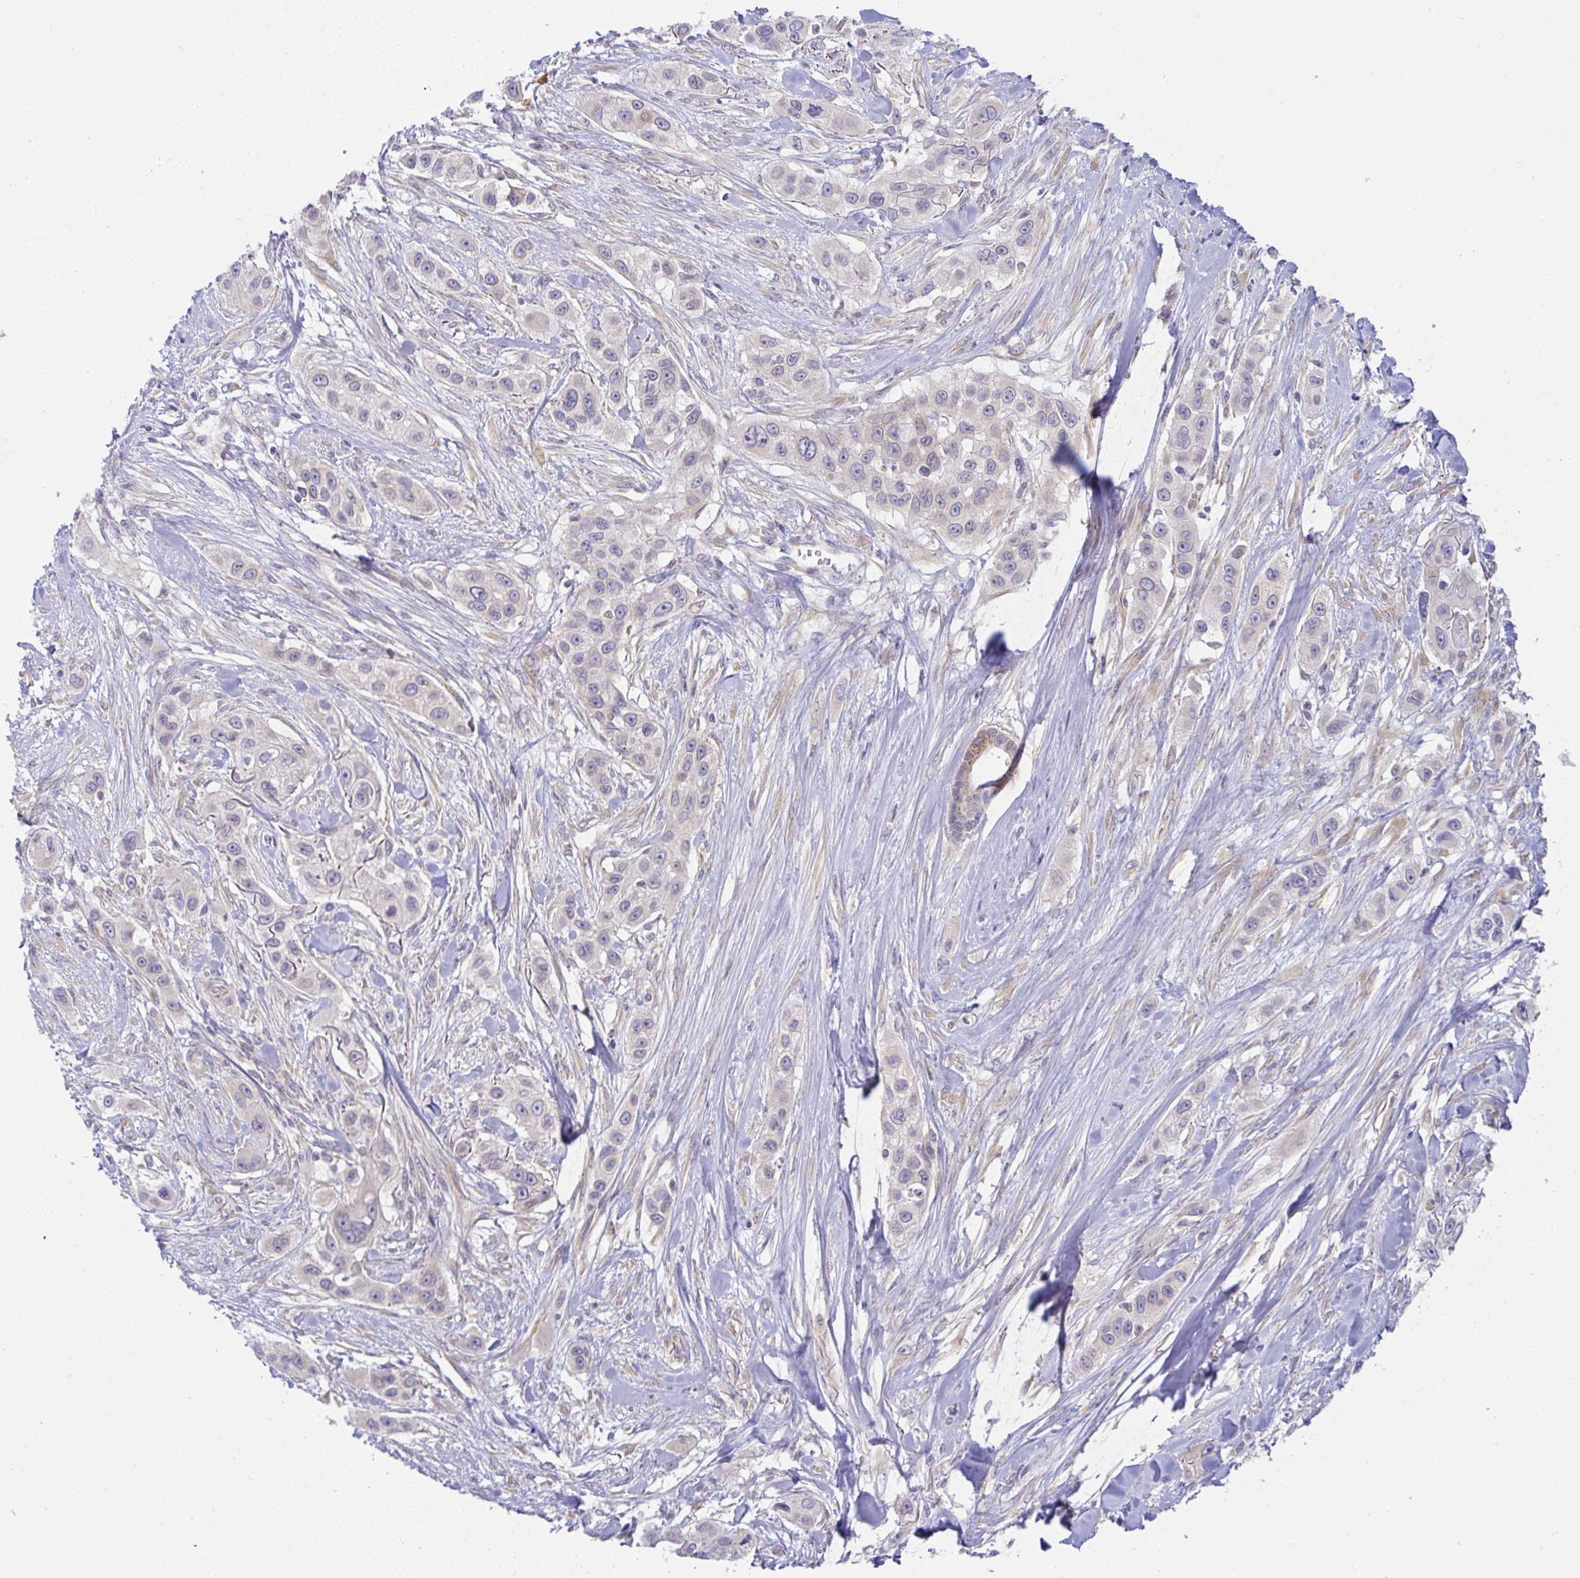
{"staining": {"intensity": "weak", "quantity": "<25%", "location": "cytoplasmic/membranous"}, "tissue": "skin cancer", "cell_type": "Tumor cells", "image_type": "cancer", "snomed": [{"axis": "morphology", "description": "Squamous cell carcinoma, NOS"}, {"axis": "topography", "description": "Skin"}], "caption": "Squamous cell carcinoma (skin) was stained to show a protein in brown. There is no significant positivity in tumor cells. (Stains: DAB IHC with hematoxylin counter stain, Microscopy: brightfield microscopy at high magnification).", "gene": "DERL2", "patient": {"sex": "male", "age": 63}}